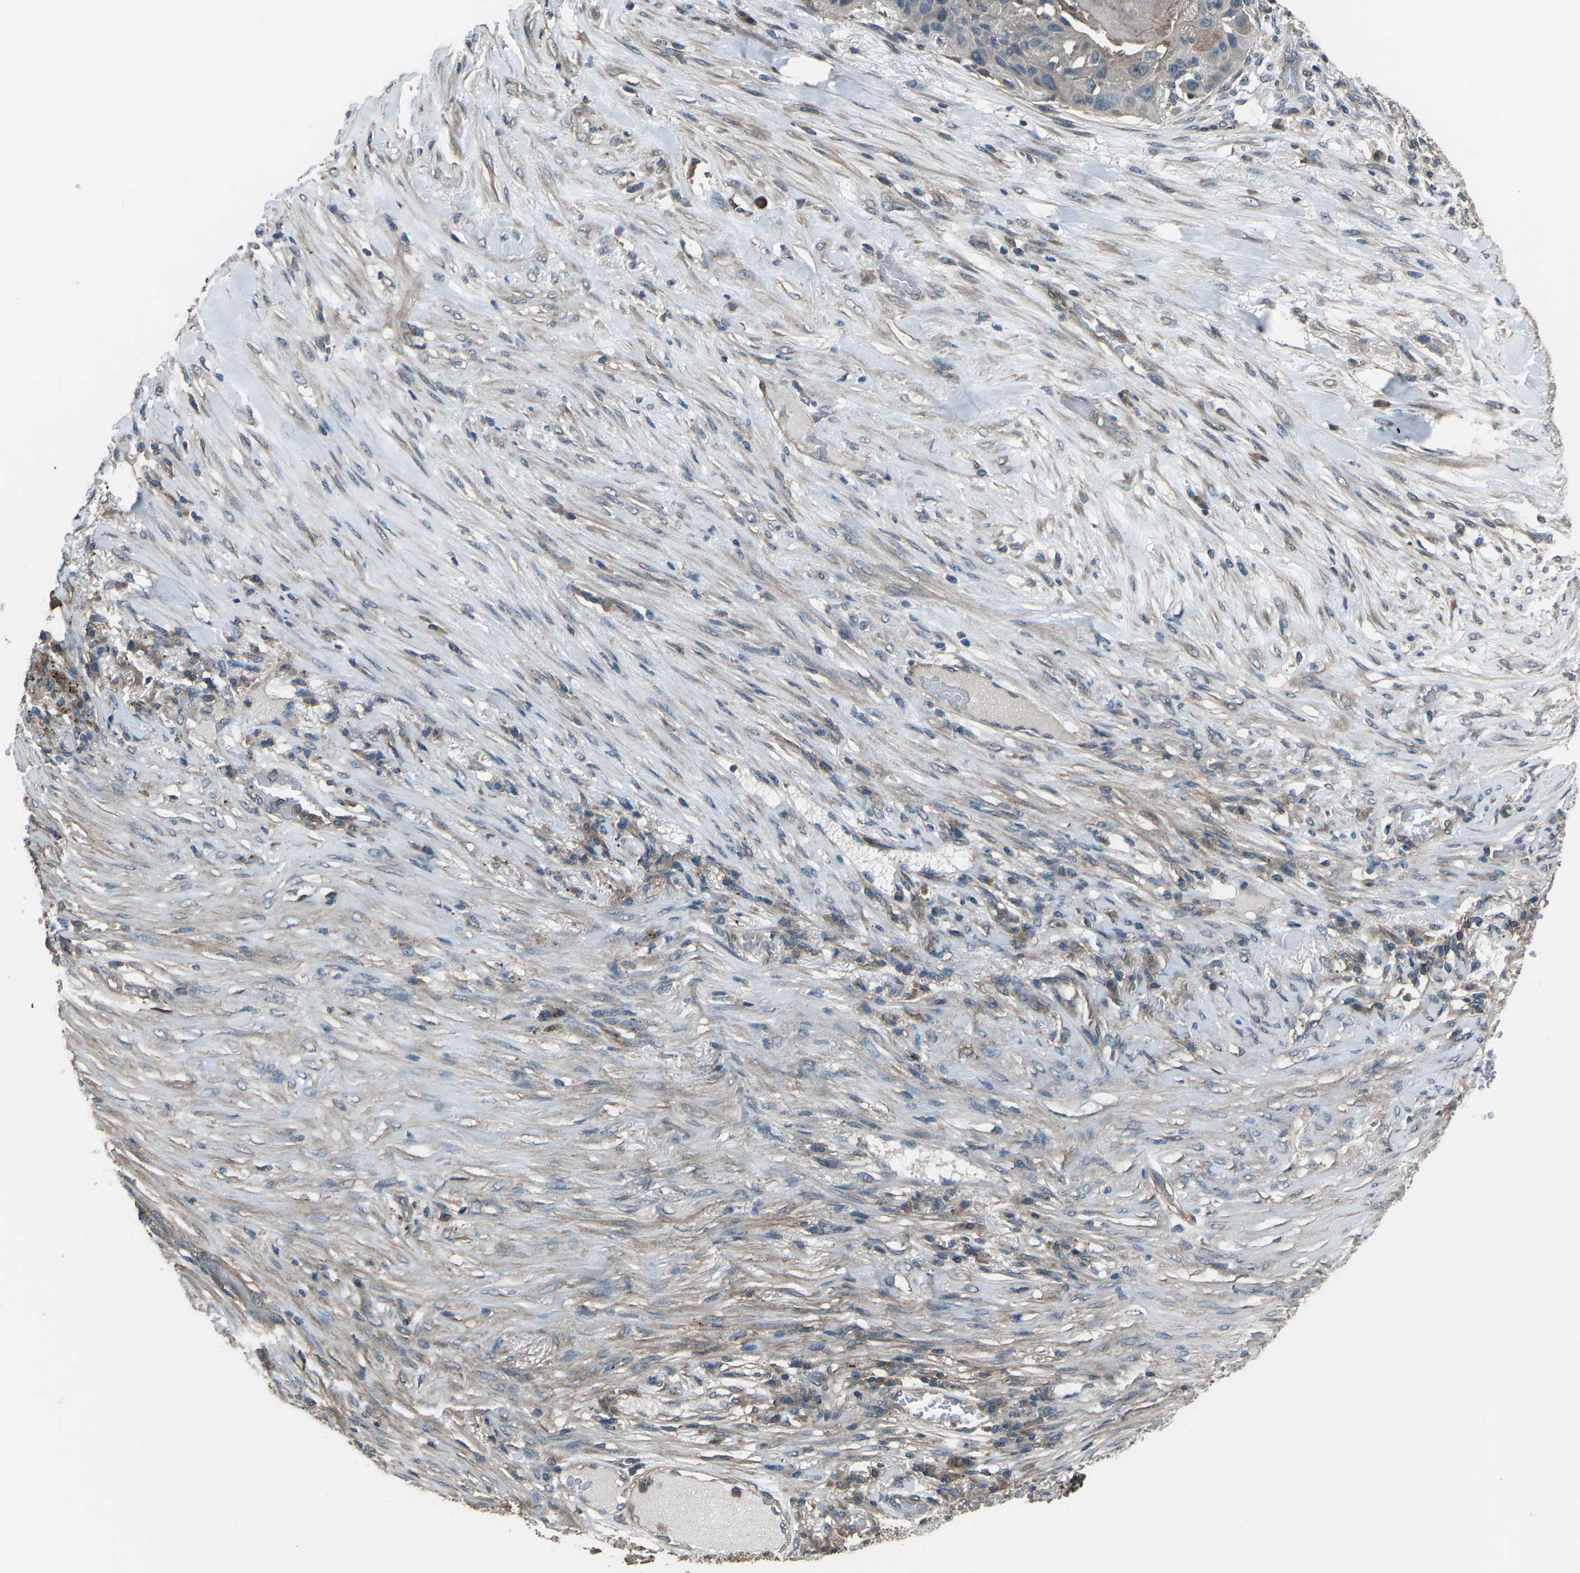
{"staining": {"intensity": "weak", "quantity": "<25%", "location": "cytoplasmic/membranous"}, "tissue": "lung cancer", "cell_type": "Tumor cells", "image_type": "cancer", "snomed": [{"axis": "morphology", "description": "Squamous cell carcinoma, NOS"}, {"axis": "topography", "description": "Lung"}], "caption": "IHC micrograph of human lung cancer (squamous cell carcinoma) stained for a protein (brown), which reveals no expression in tumor cells.", "gene": "CMTM4", "patient": {"sex": "male", "age": 57}}